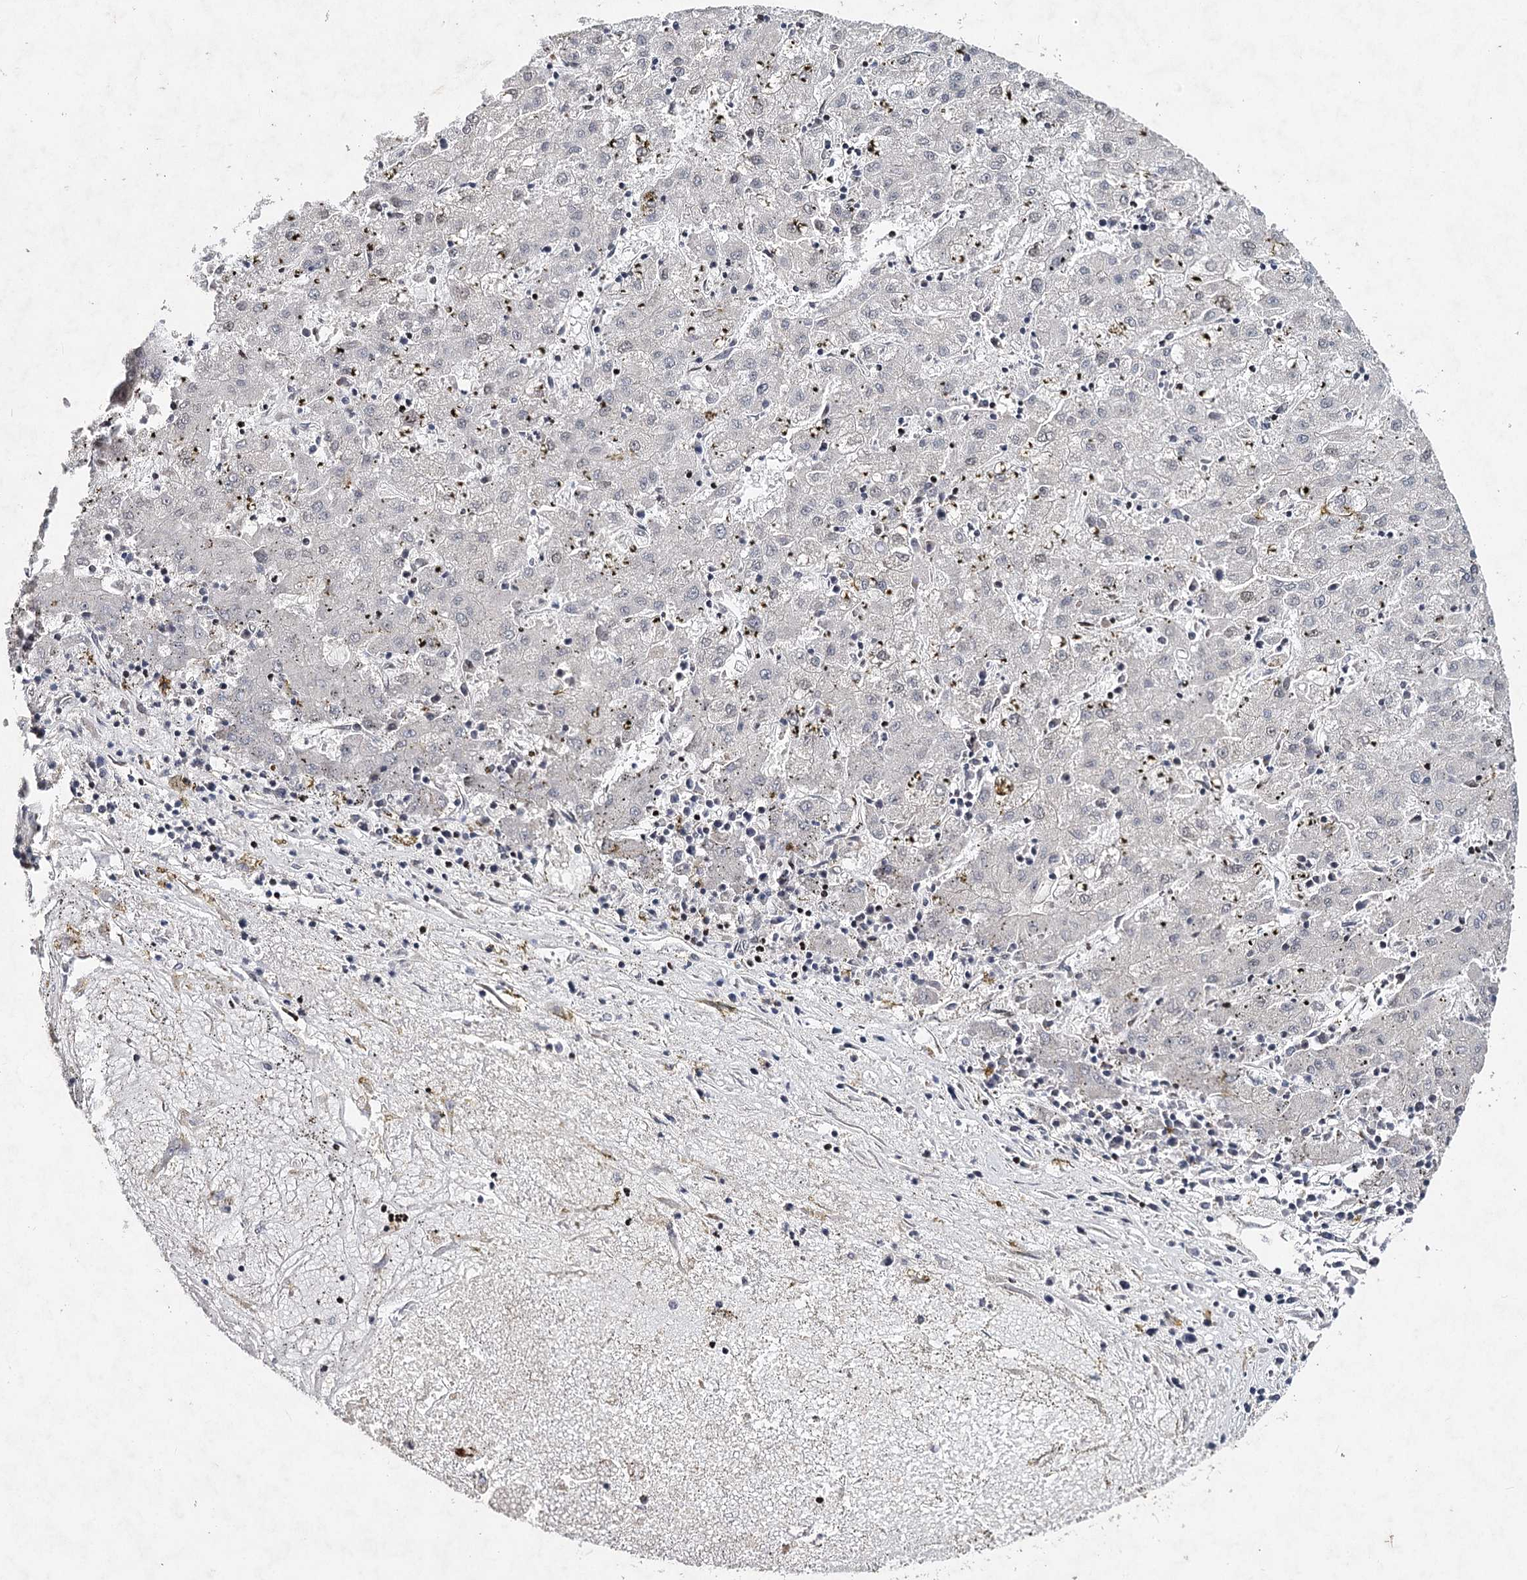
{"staining": {"intensity": "negative", "quantity": "none", "location": "none"}, "tissue": "liver cancer", "cell_type": "Tumor cells", "image_type": "cancer", "snomed": [{"axis": "morphology", "description": "Carcinoma, Hepatocellular, NOS"}, {"axis": "topography", "description": "Liver"}], "caption": "The photomicrograph reveals no significant staining in tumor cells of liver cancer (hepatocellular carcinoma). (DAB immunohistochemistry (IHC), high magnification).", "gene": "FRMD4A", "patient": {"sex": "male", "age": 72}}